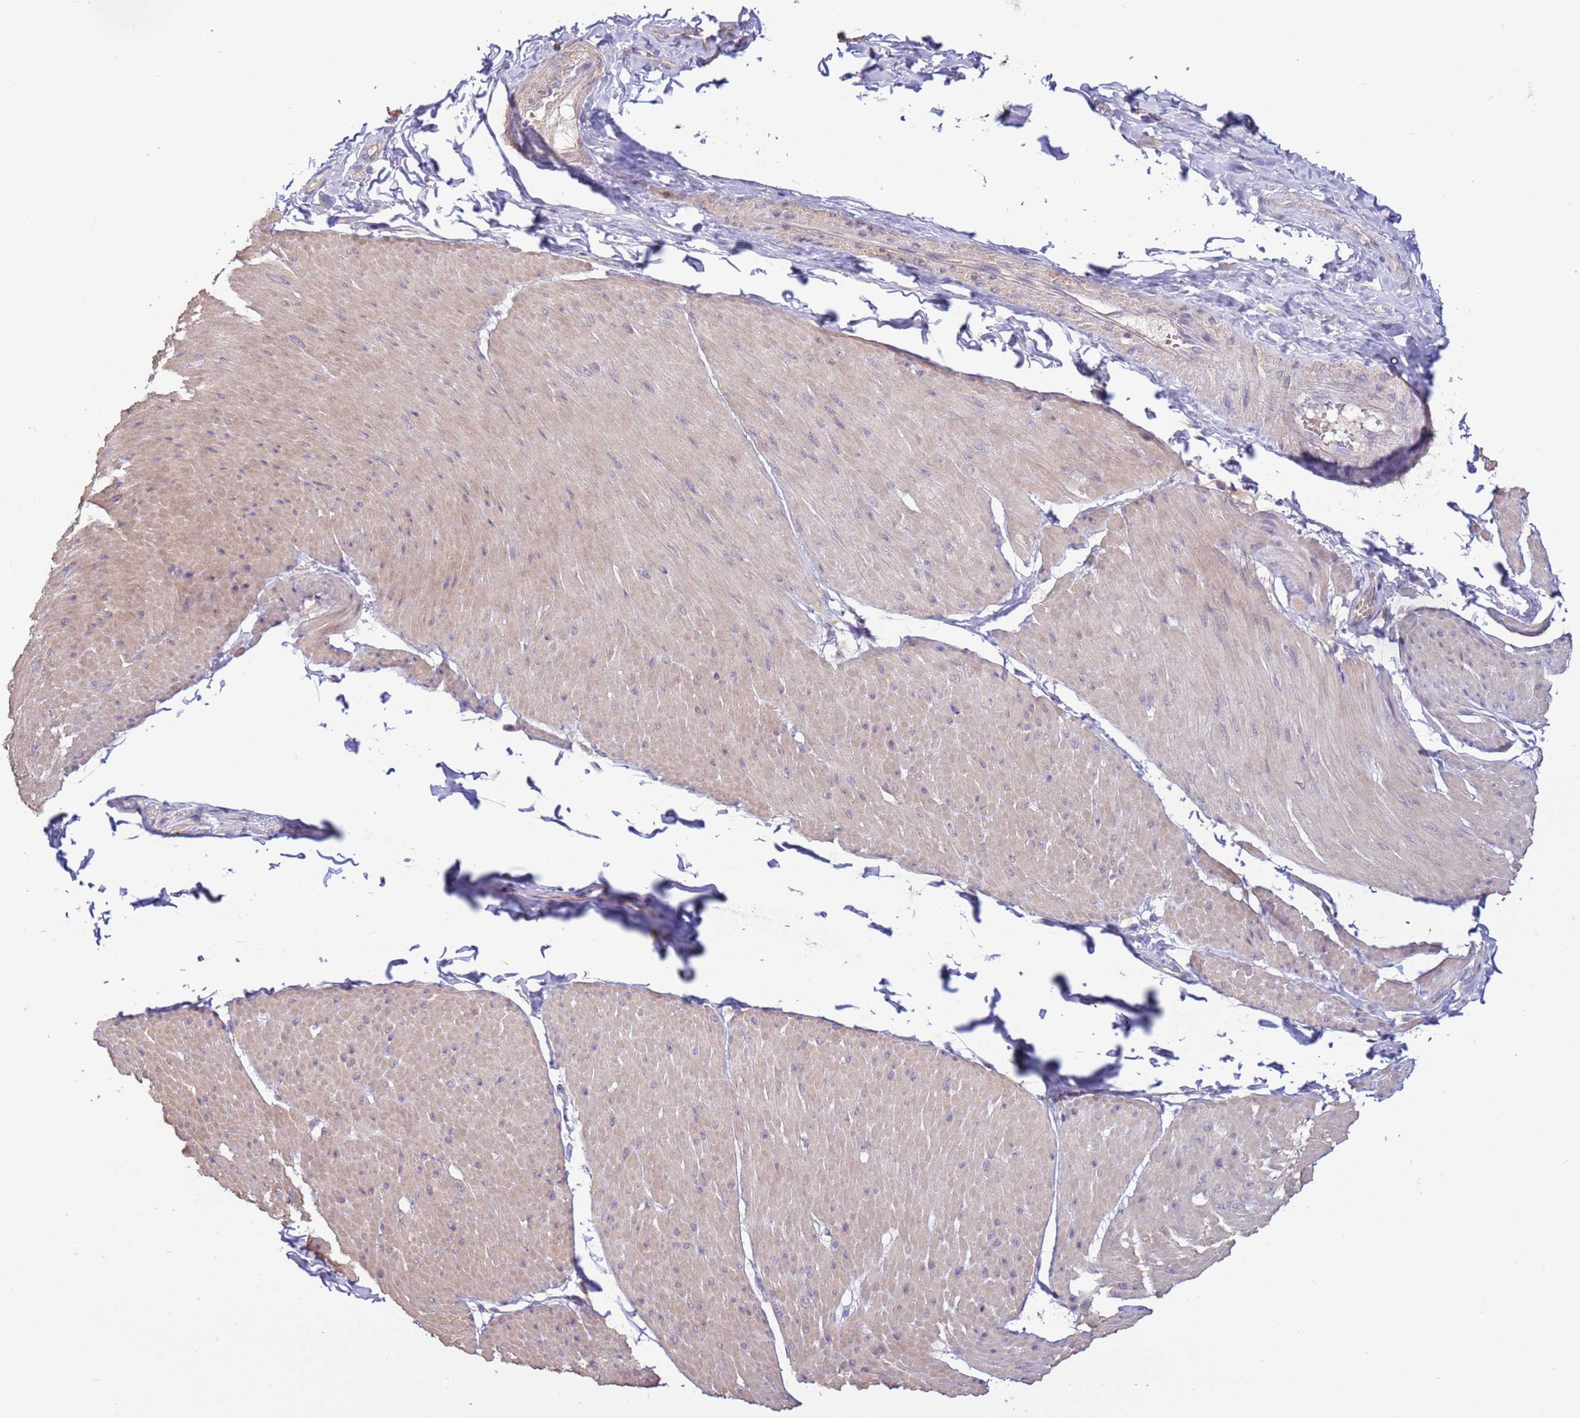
{"staining": {"intensity": "weak", "quantity": "<25%", "location": "cytoplasmic/membranous"}, "tissue": "smooth muscle", "cell_type": "Smooth muscle cells", "image_type": "normal", "snomed": [{"axis": "morphology", "description": "Urothelial carcinoma, High grade"}, {"axis": "topography", "description": "Urinary bladder"}], "caption": "Immunohistochemical staining of unremarkable human smooth muscle demonstrates no significant positivity in smooth muscle cells. The staining is performed using DAB (3,3'-diaminobenzidine) brown chromogen with nuclei counter-stained in using hematoxylin.", "gene": "EVA1B", "patient": {"sex": "male", "age": 46}}